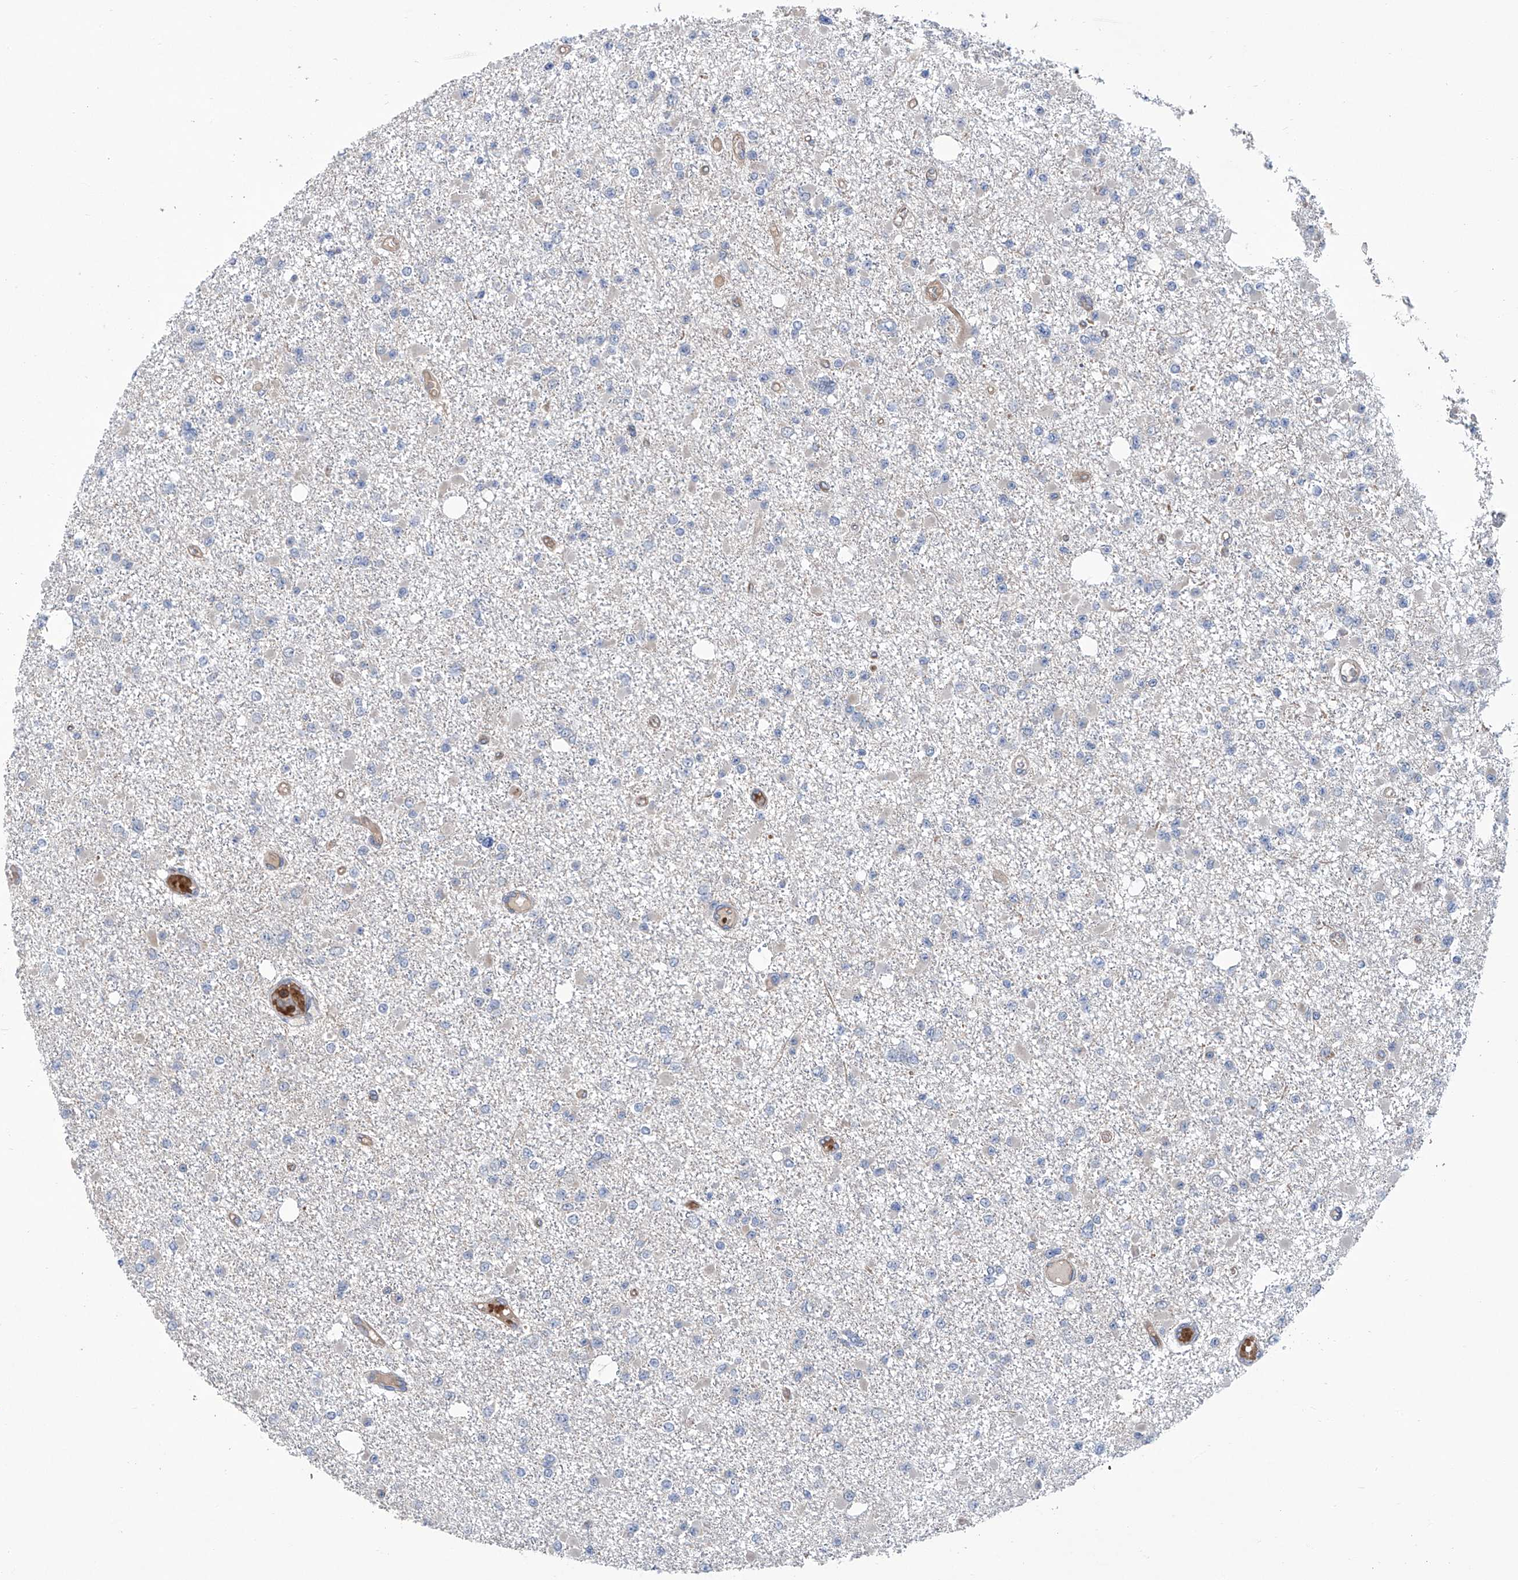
{"staining": {"intensity": "negative", "quantity": "none", "location": "none"}, "tissue": "glioma", "cell_type": "Tumor cells", "image_type": "cancer", "snomed": [{"axis": "morphology", "description": "Glioma, malignant, Low grade"}, {"axis": "topography", "description": "Brain"}], "caption": "A histopathology image of malignant low-grade glioma stained for a protein exhibits no brown staining in tumor cells.", "gene": "EIF2D", "patient": {"sex": "female", "age": 22}}